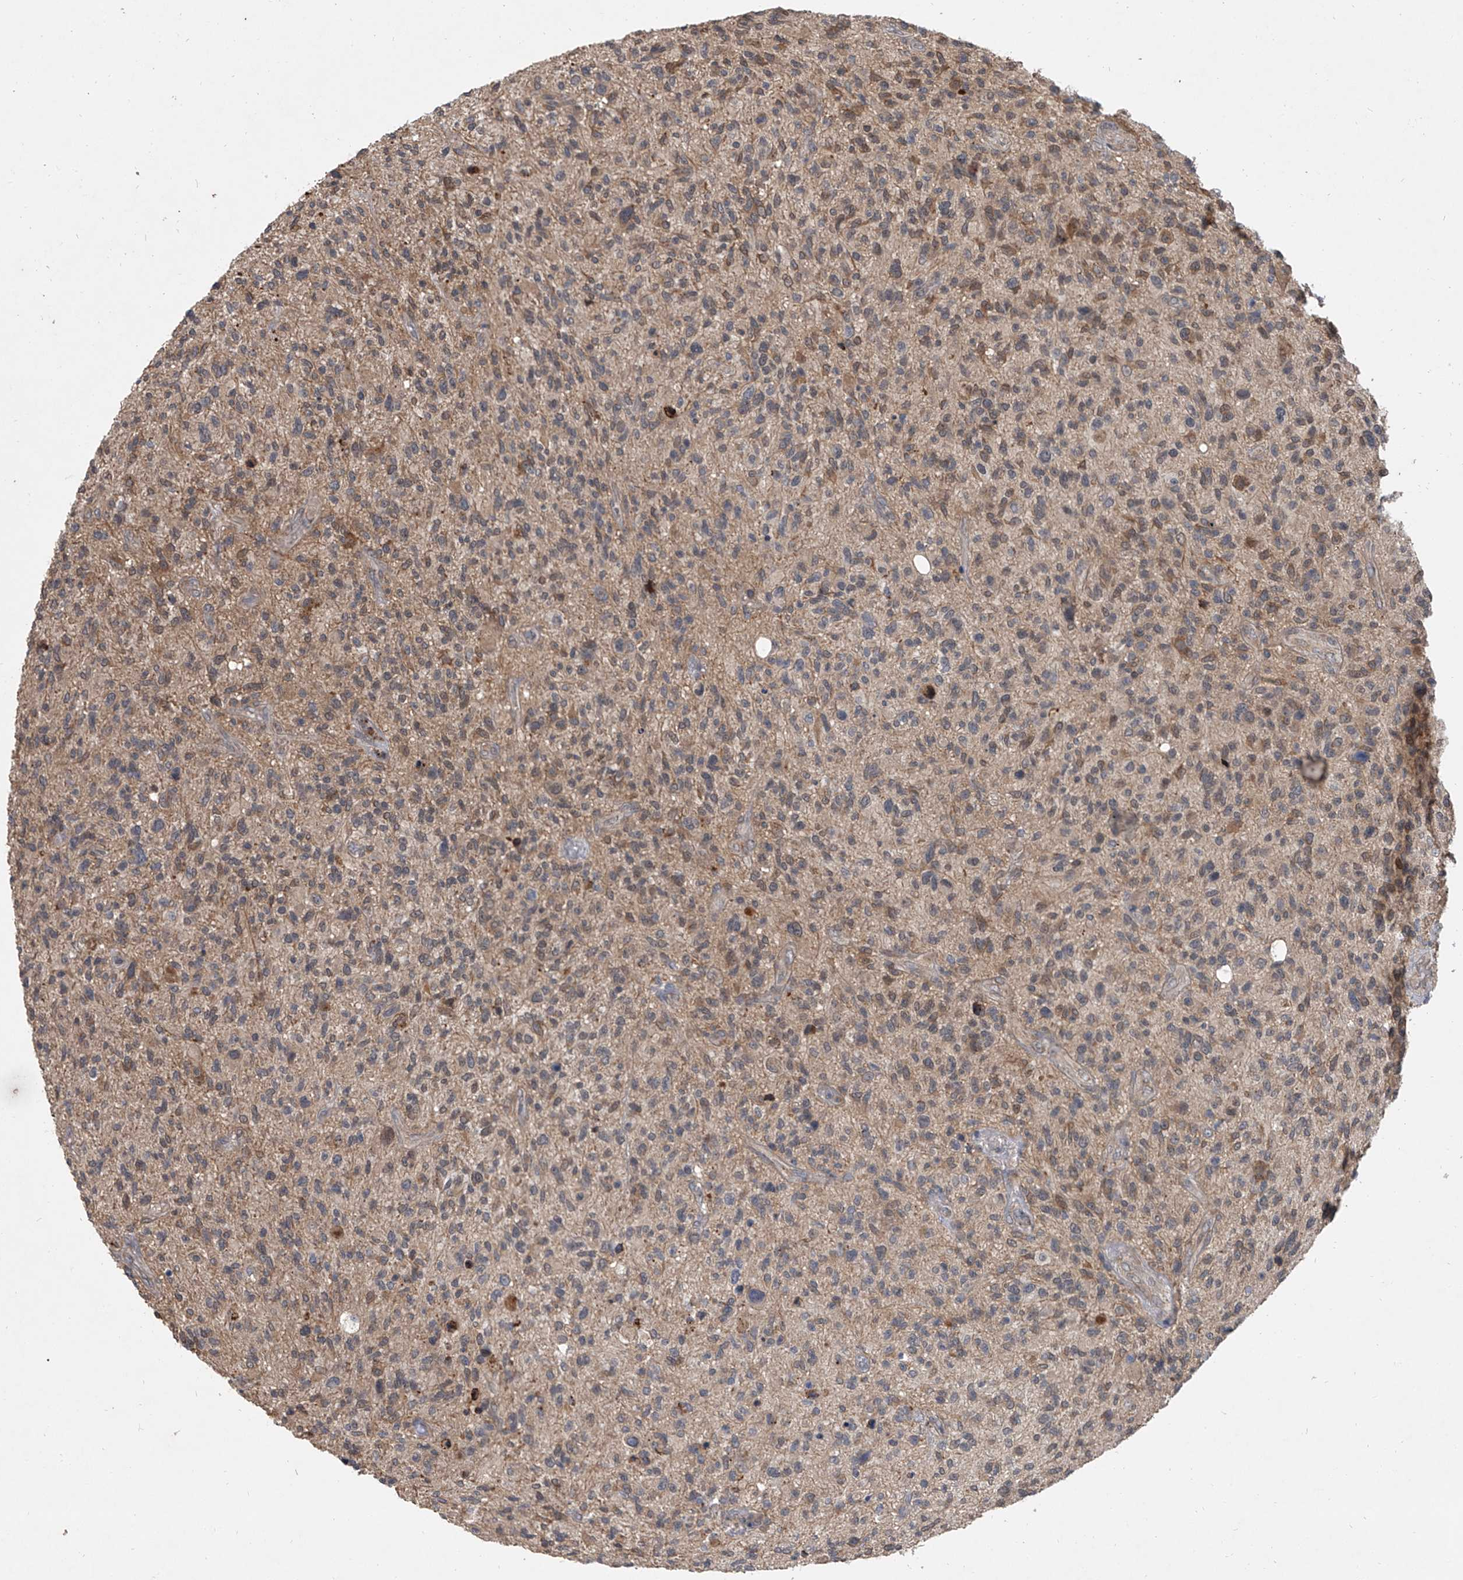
{"staining": {"intensity": "moderate", "quantity": "25%-75%", "location": "cytoplasmic/membranous"}, "tissue": "glioma", "cell_type": "Tumor cells", "image_type": "cancer", "snomed": [{"axis": "morphology", "description": "Glioma, malignant, High grade"}, {"axis": "topography", "description": "Brain"}], "caption": "This is an image of immunohistochemistry staining of glioma, which shows moderate positivity in the cytoplasmic/membranous of tumor cells.", "gene": "GEMIN8", "patient": {"sex": "male", "age": 47}}